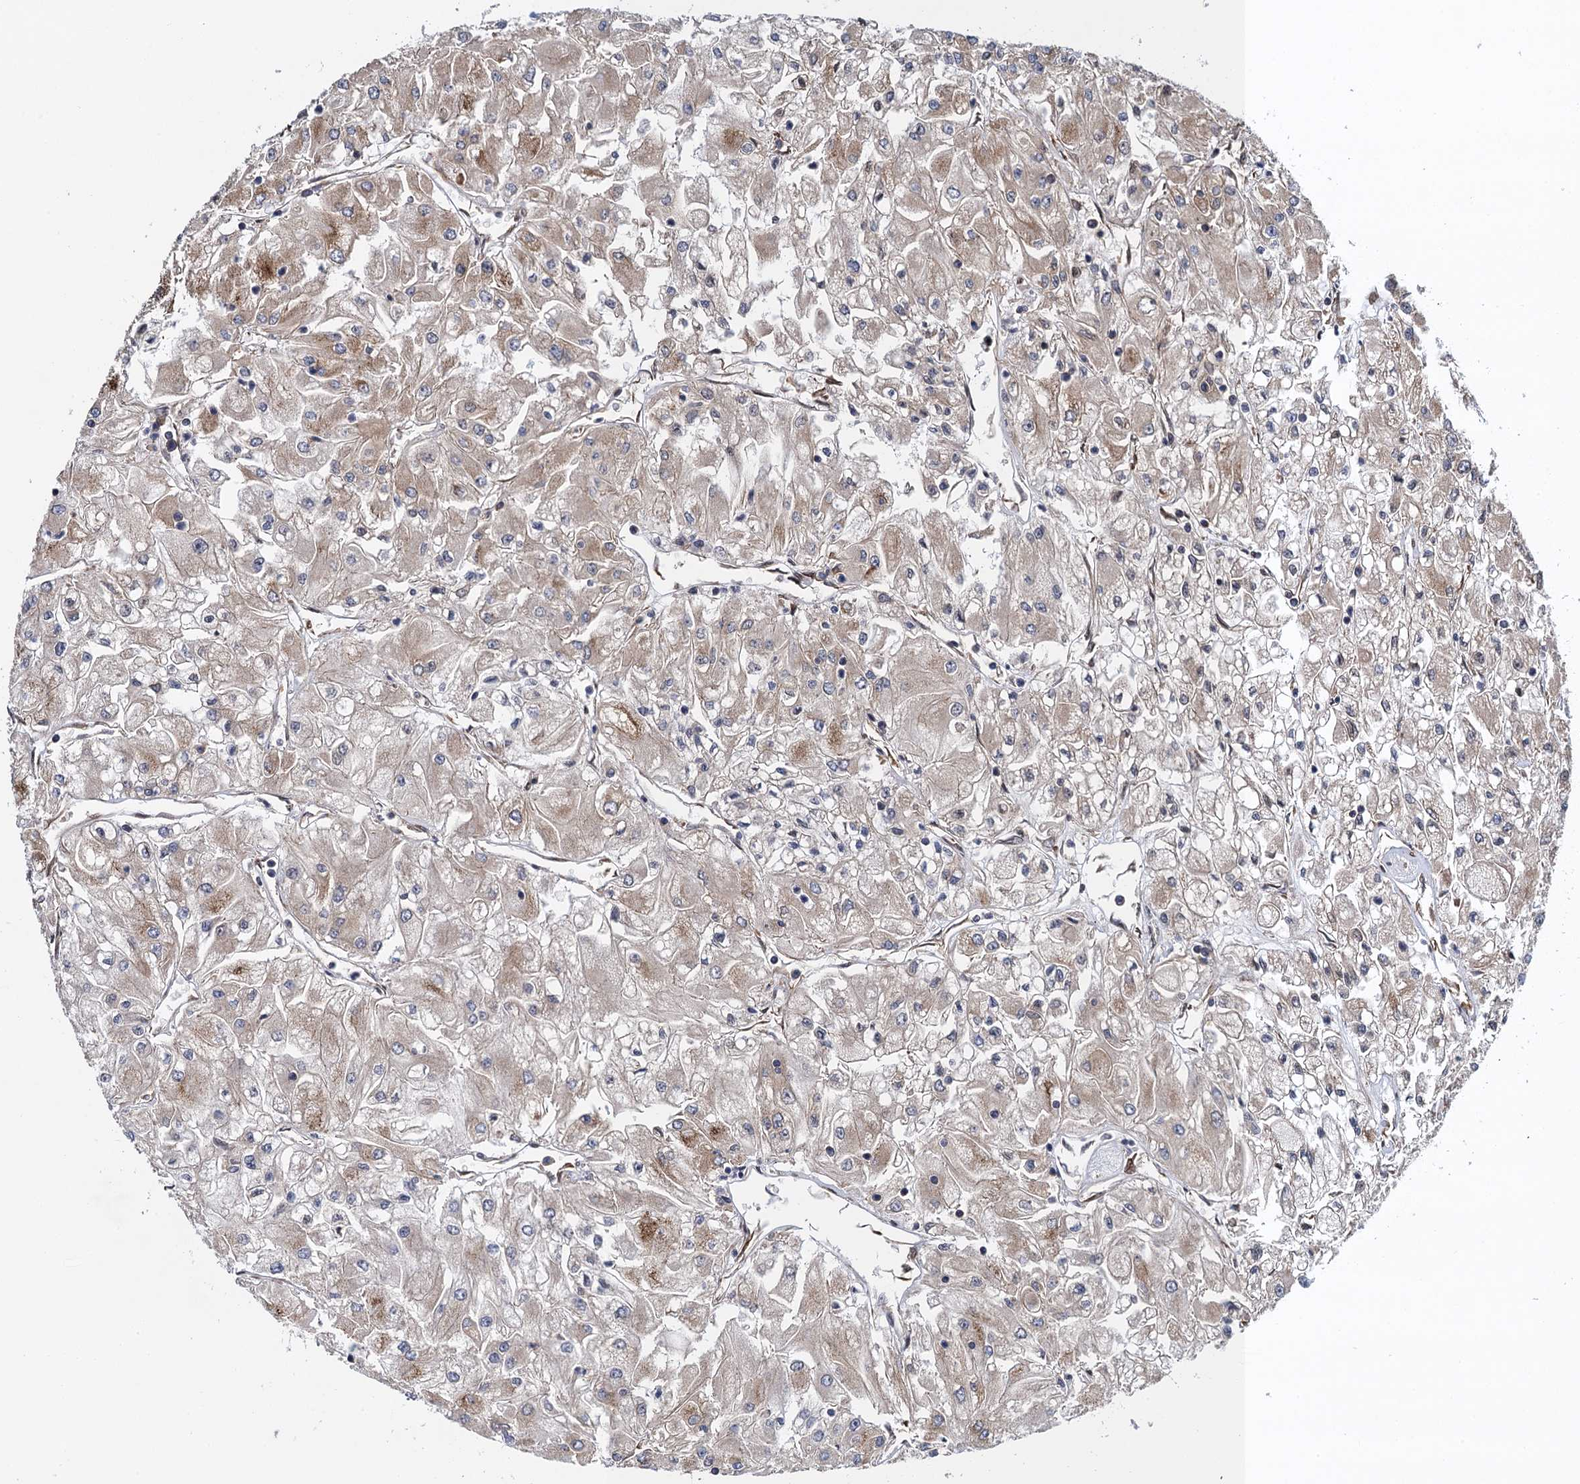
{"staining": {"intensity": "weak", "quantity": "<25%", "location": "cytoplasmic/membranous"}, "tissue": "renal cancer", "cell_type": "Tumor cells", "image_type": "cancer", "snomed": [{"axis": "morphology", "description": "Adenocarcinoma, NOS"}, {"axis": "topography", "description": "Kidney"}], "caption": "Renal cancer was stained to show a protein in brown. There is no significant positivity in tumor cells.", "gene": "MDM1", "patient": {"sex": "male", "age": 80}}